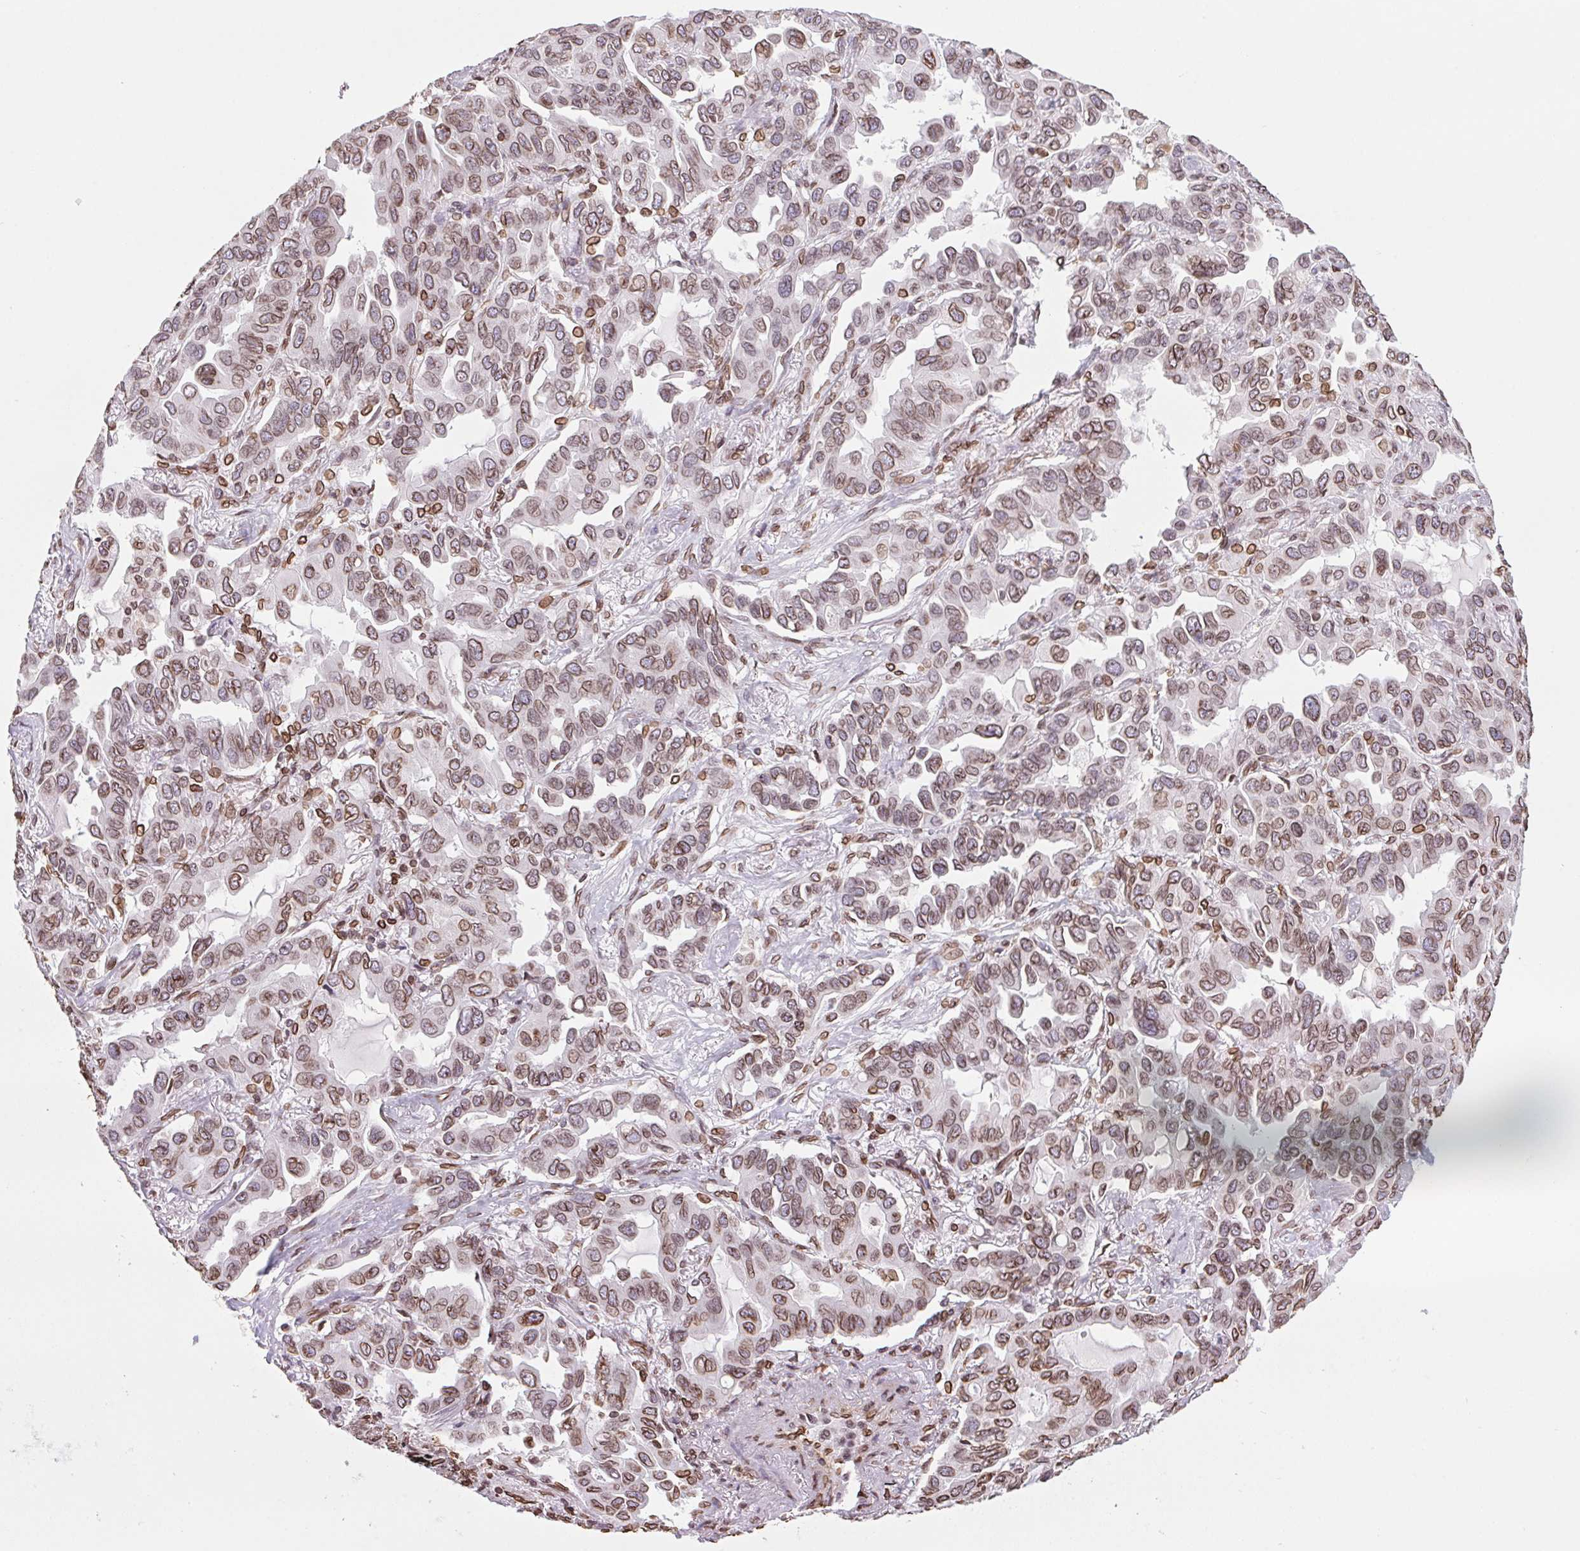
{"staining": {"intensity": "moderate", "quantity": ">75%", "location": "cytoplasmic/membranous,nuclear"}, "tissue": "lung cancer", "cell_type": "Tumor cells", "image_type": "cancer", "snomed": [{"axis": "morphology", "description": "Adenocarcinoma, NOS"}, {"axis": "topography", "description": "Lung"}], "caption": "Moderate cytoplasmic/membranous and nuclear expression for a protein is present in approximately >75% of tumor cells of lung cancer (adenocarcinoma) using IHC.", "gene": "LMNB2", "patient": {"sex": "male", "age": 64}}